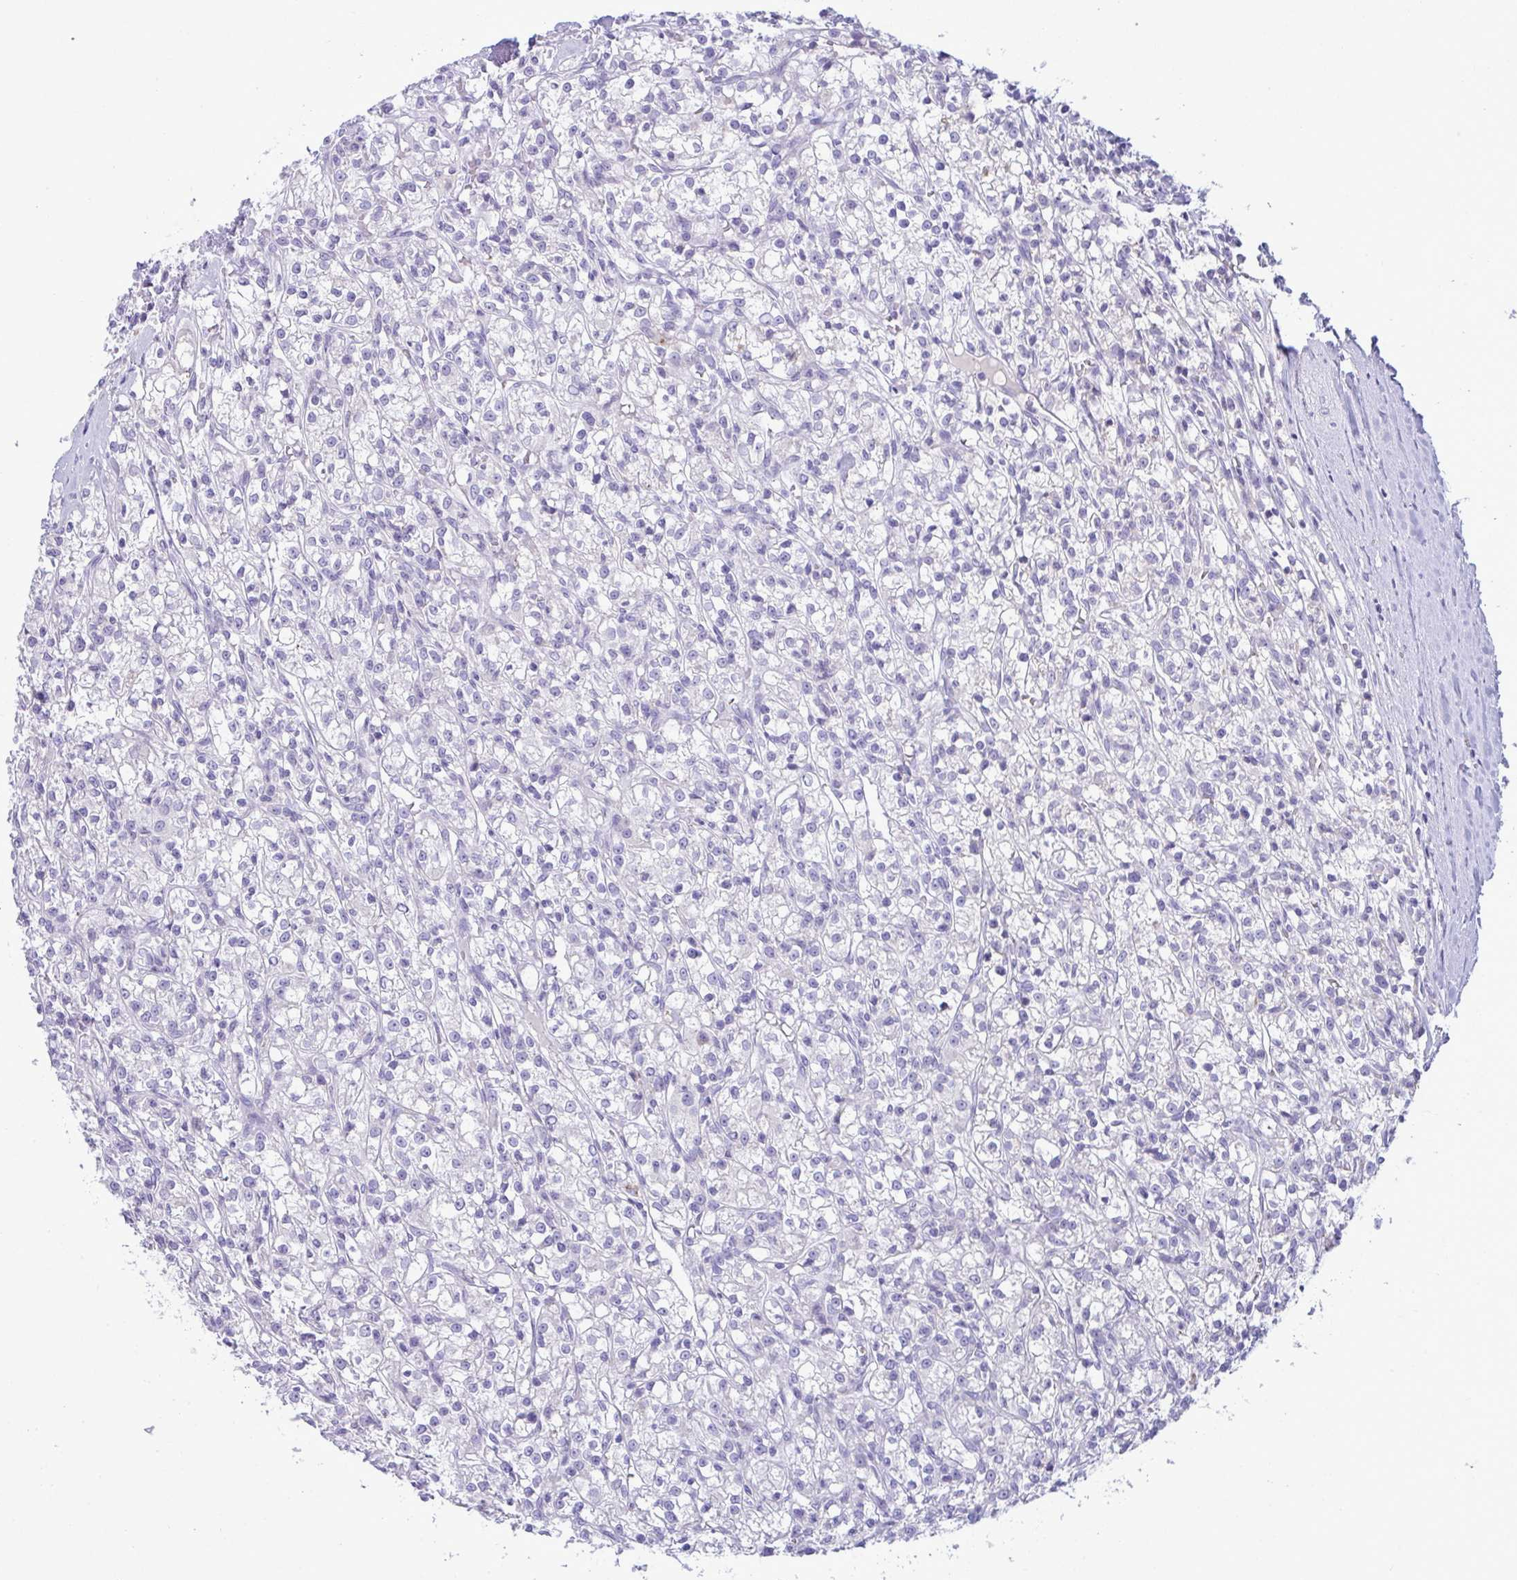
{"staining": {"intensity": "negative", "quantity": "none", "location": "none"}, "tissue": "renal cancer", "cell_type": "Tumor cells", "image_type": "cancer", "snomed": [{"axis": "morphology", "description": "Adenocarcinoma, NOS"}, {"axis": "topography", "description": "Kidney"}], "caption": "Tumor cells are negative for brown protein staining in renal cancer.", "gene": "RGPD5", "patient": {"sex": "female", "age": 59}}